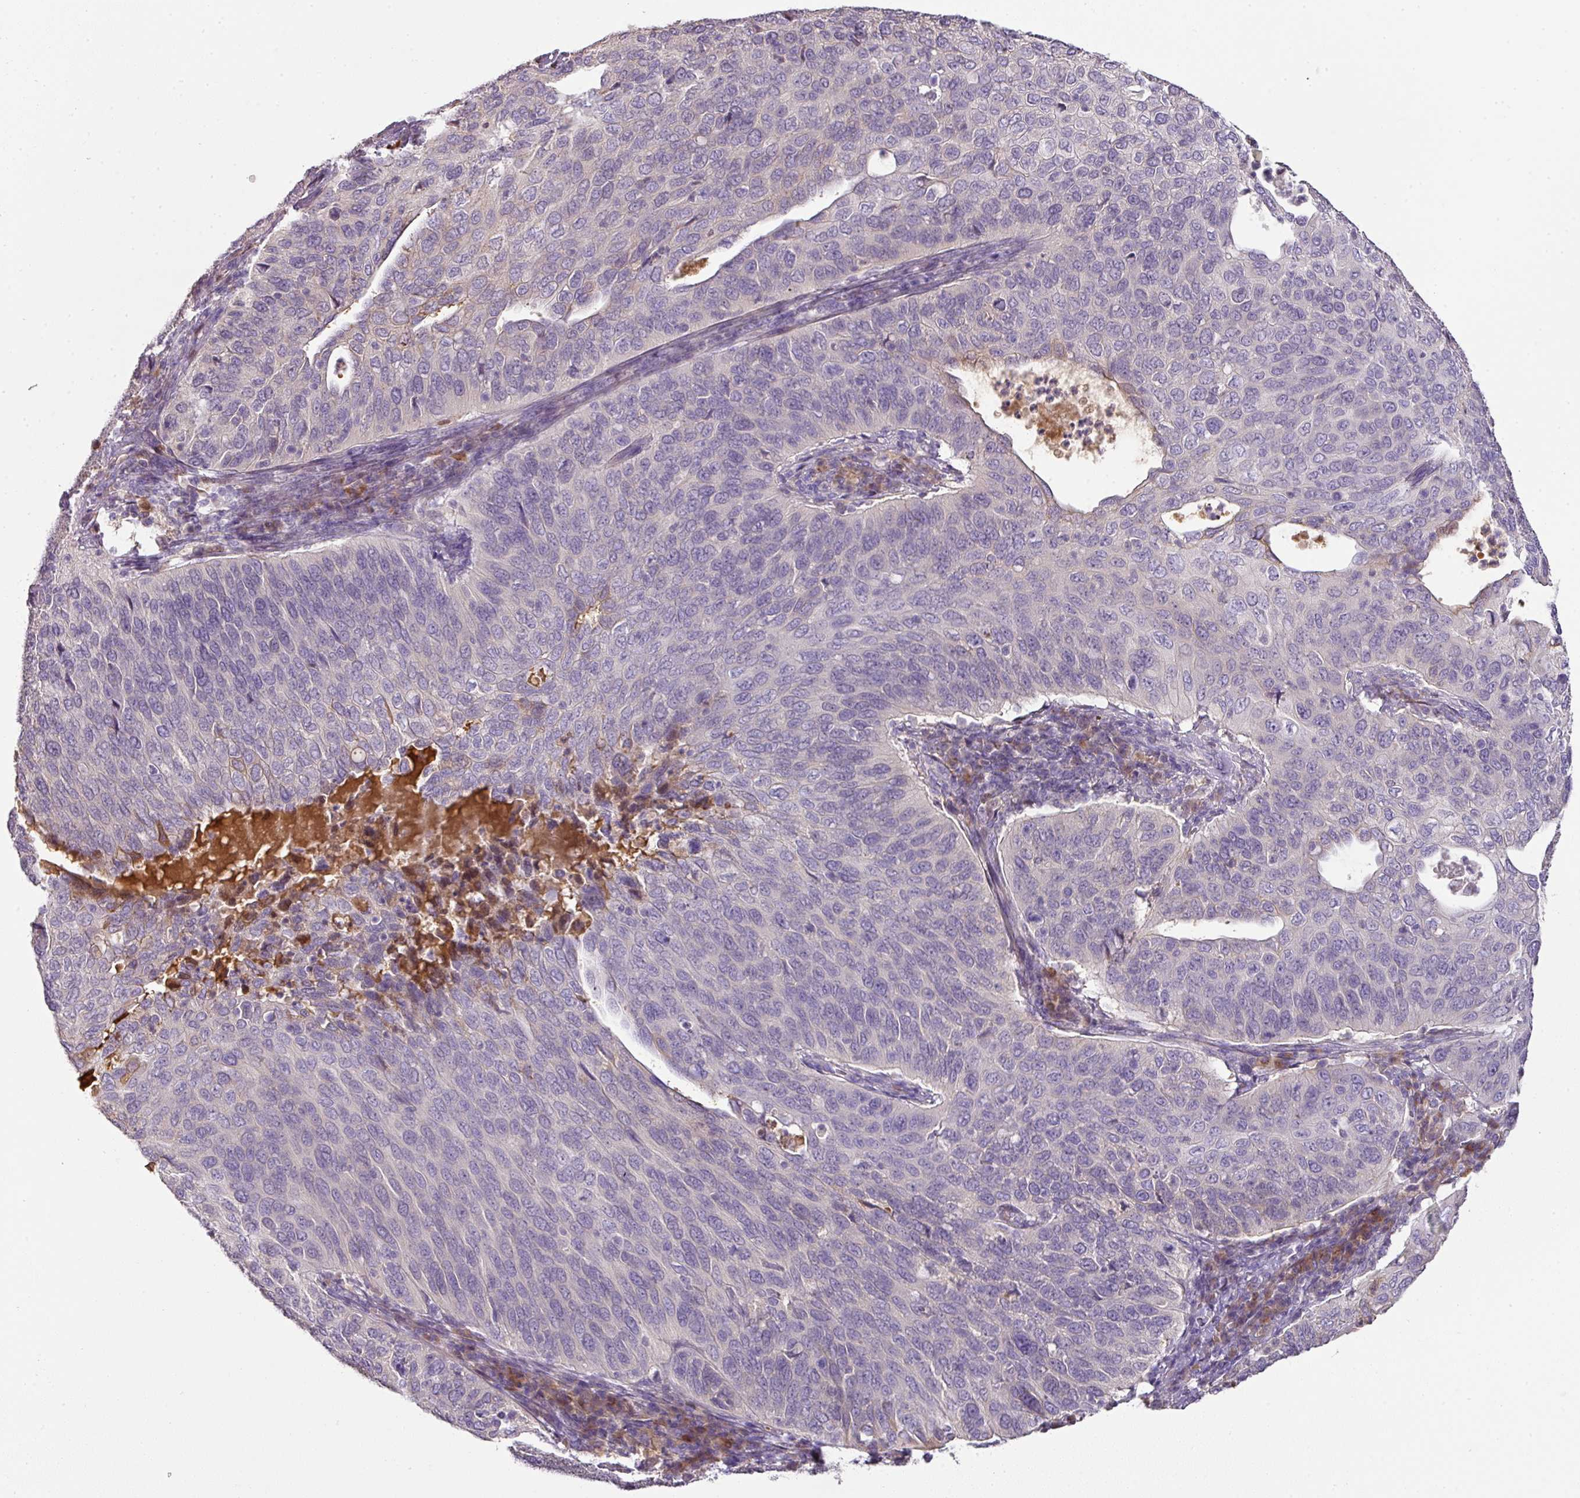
{"staining": {"intensity": "negative", "quantity": "none", "location": "none"}, "tissue": "cervical cancer", "cell_type": "Tumor cells", "image_type": "cancer", "snomed": [{"axis": "morphology", "description": "Squamous cell carcinoma, NOS"}, {"axis": "topography", "description": "Cervix"}], "caption": "Human cervical cancer (squamous cell carcinoma) stained for a protein using IHC reveals no expression in tumor cells.", "gene": "CCZ1", "patient": {"sex": "female", "age": 36}}